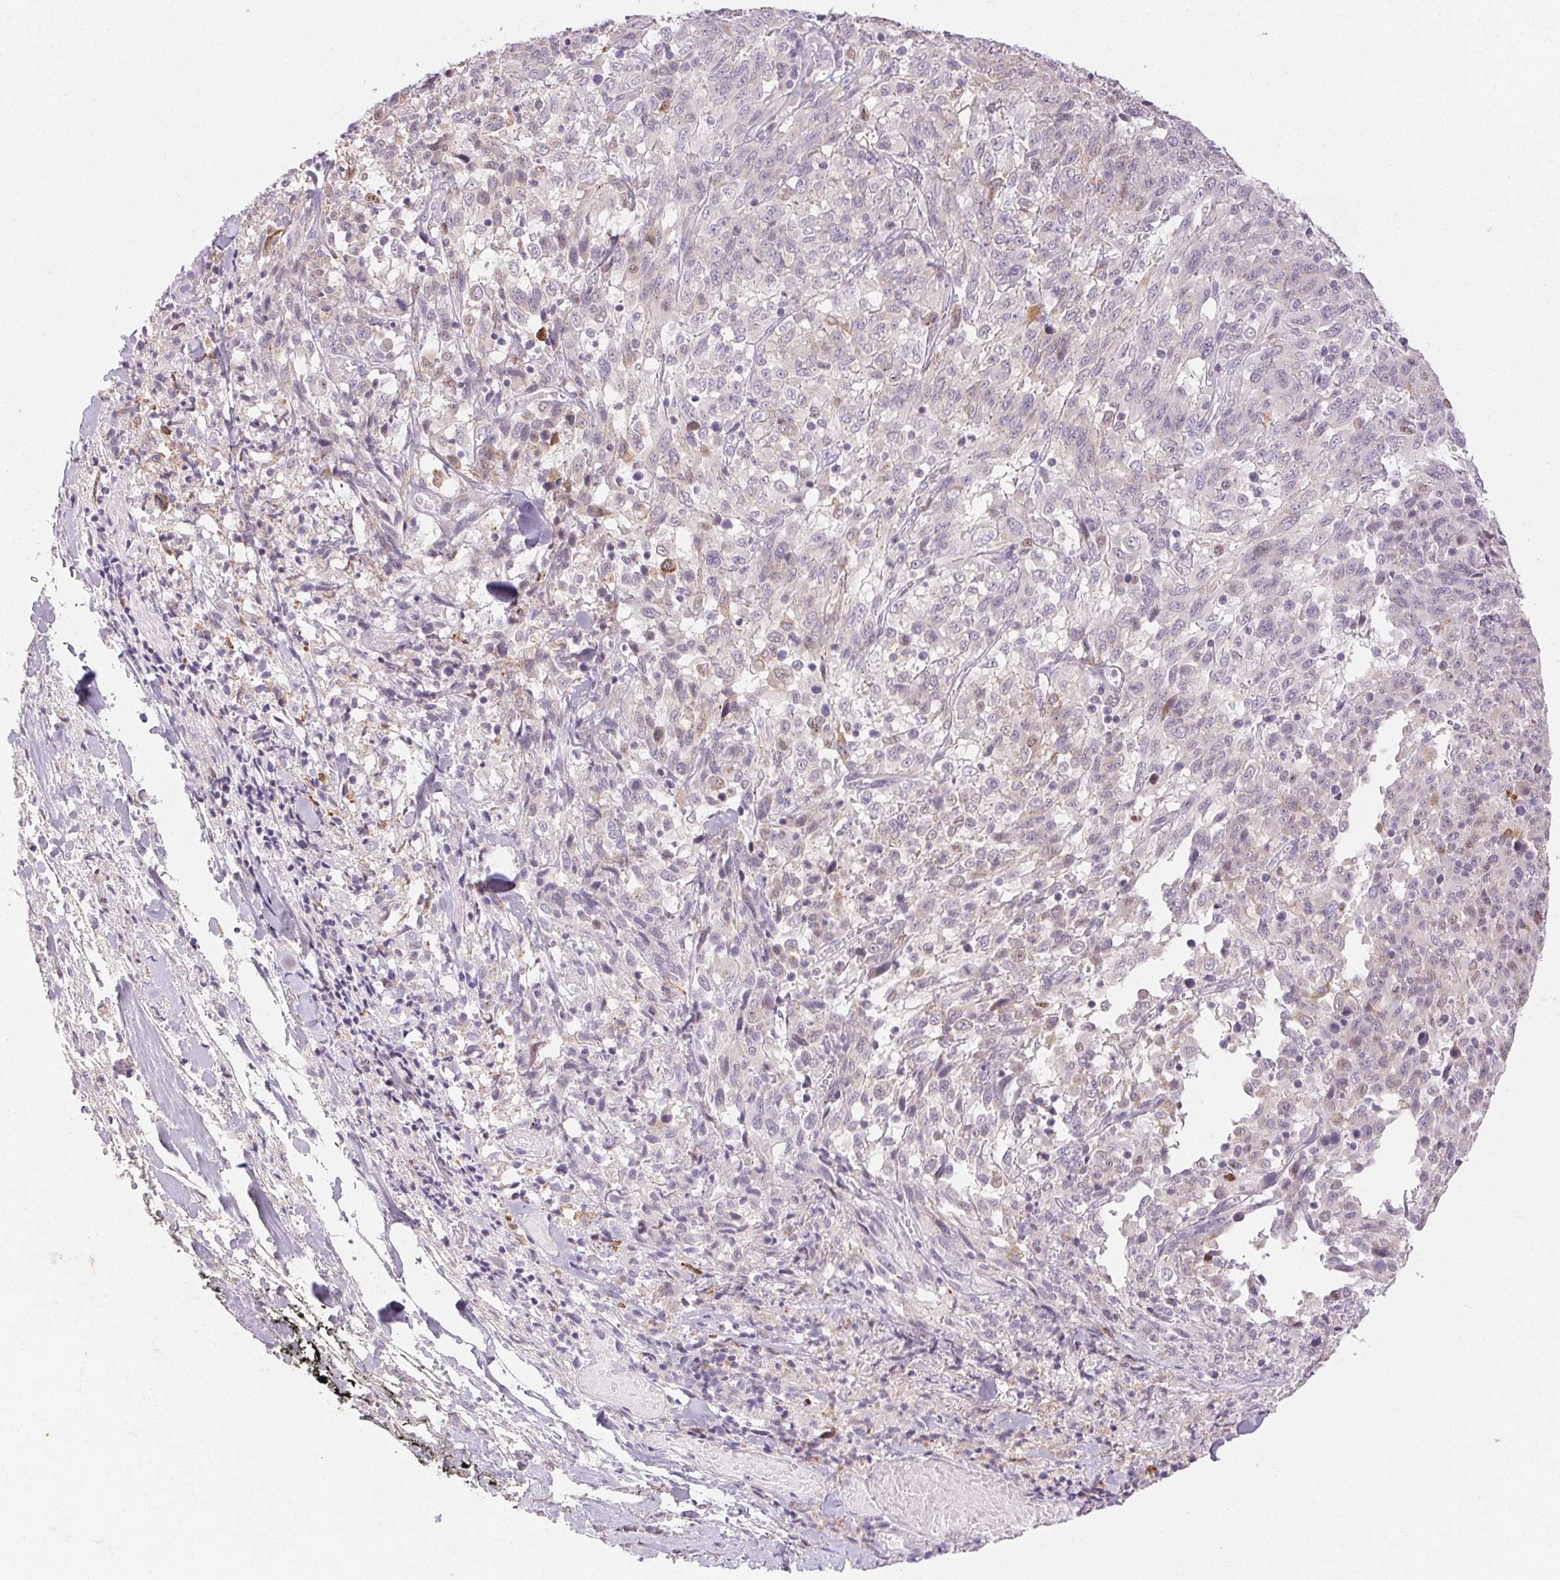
{"staining": {"intensity": "negative", "quantity": "none", "location": "none"}, "tissue": "melanoma", "cell_type": "Tumor cells", "image_type": "cancer", "snomed": [{"axis": "morphology", "description": "Malignant melanoma, NOS"}, {"axis": "topography", "description": "Skin"}], "caption": "Immunohistochemistry photomicrograph of melanoma stained for a protein (brown), which demonstrates no staining in tumor cells.", "gene": "RPGRIP1", "patient": {"sex": "female", "age": 91}}